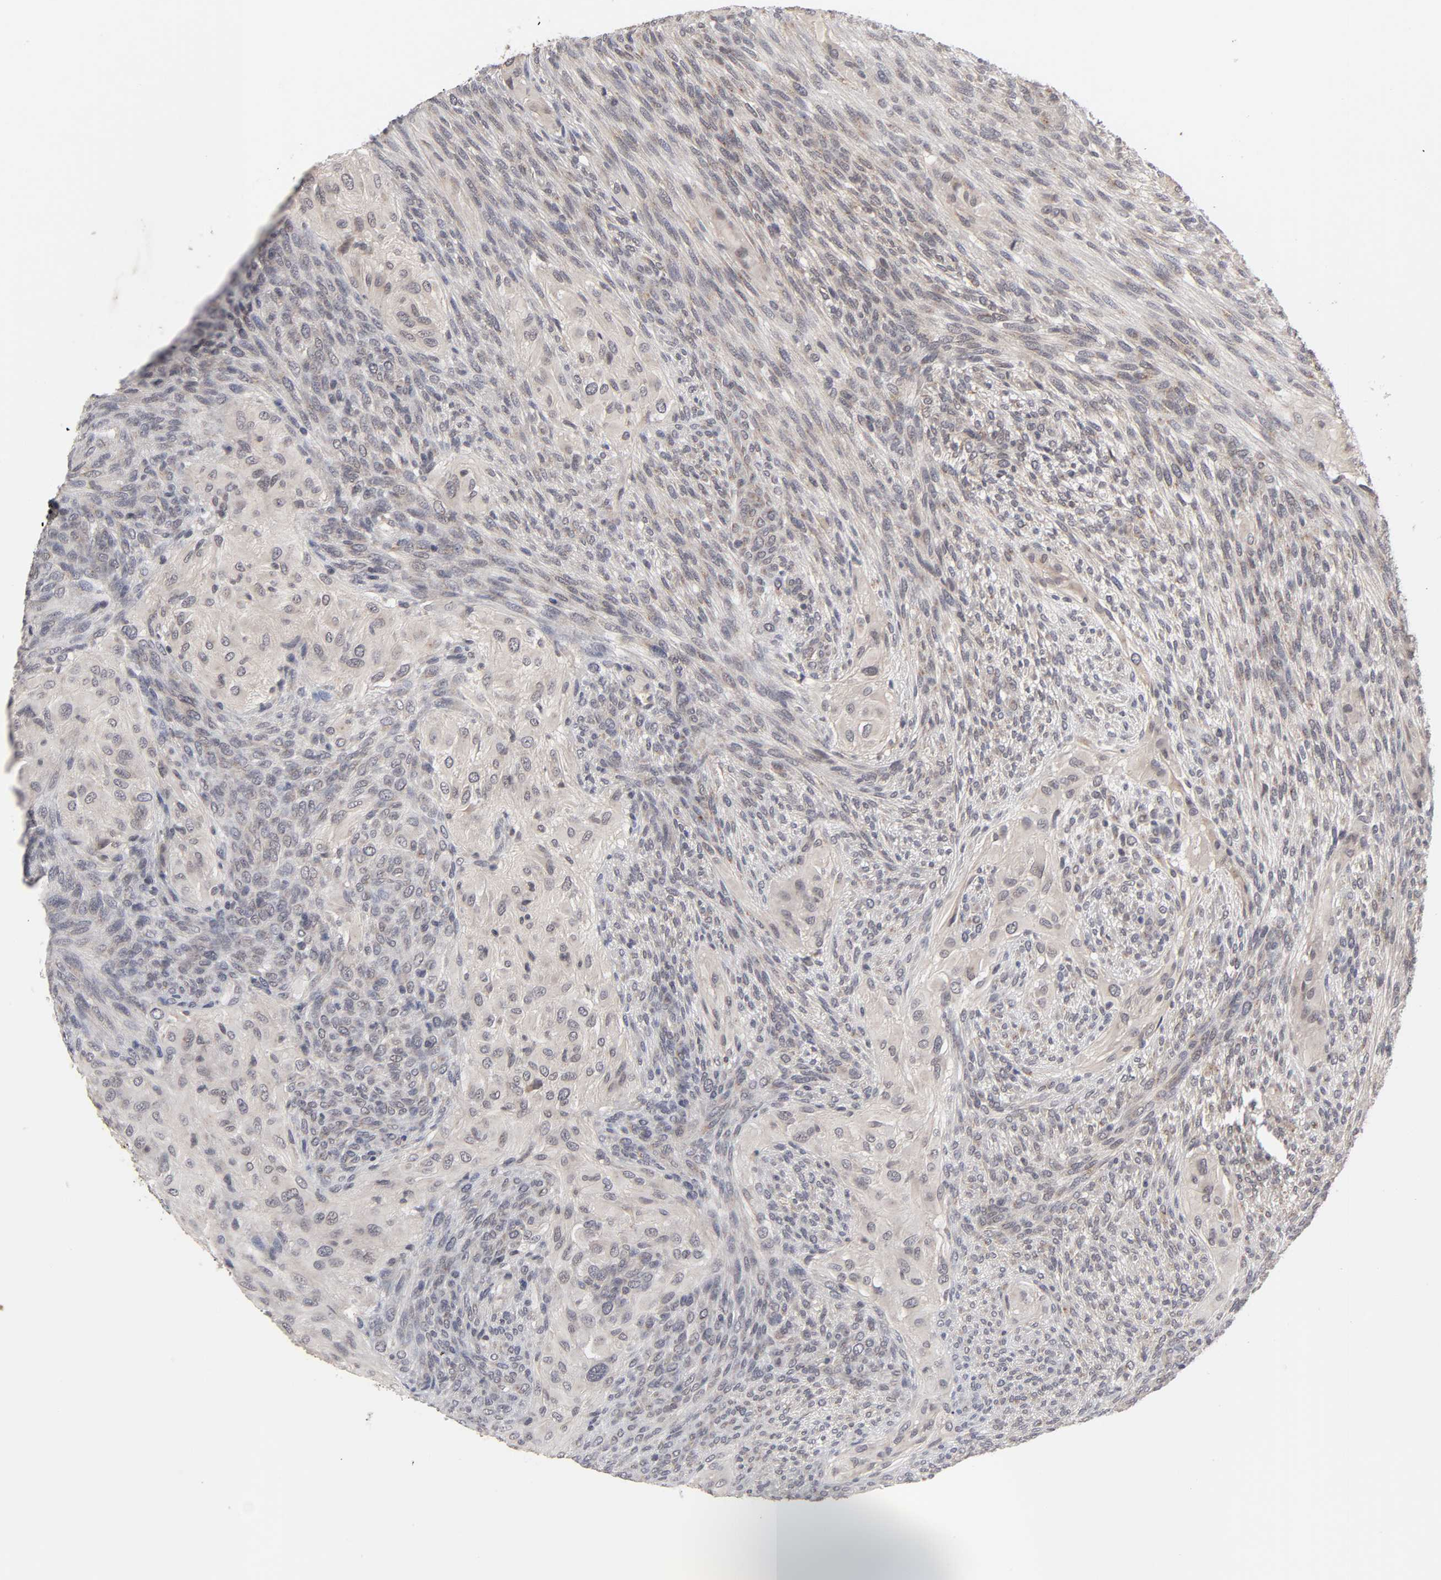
{"staining": {"intensity": "weak", "quantity": "25%-75%", "location": "cytoplasmic/membranous"}, "tissue": "glioma", "cell_type": "Tumor cells", "image_type": "cancer", "snomed": [{"axis": "morphology", "description": "Glioma, malignant, High grade"}, {"axis": "topography", "description": "Cerebral cortex"}], "caption": "High-grade glioma (malignant) was stained to show a protein in brown. There is low levels of weak cytoplasmic/membranous expression in approximately 25%-75% of tumor cells. (brown staining indicates protein expression, while blue staining denotes nuclei).", "gene": "AUH", "patient": {"sex": "female", "age": 55}}